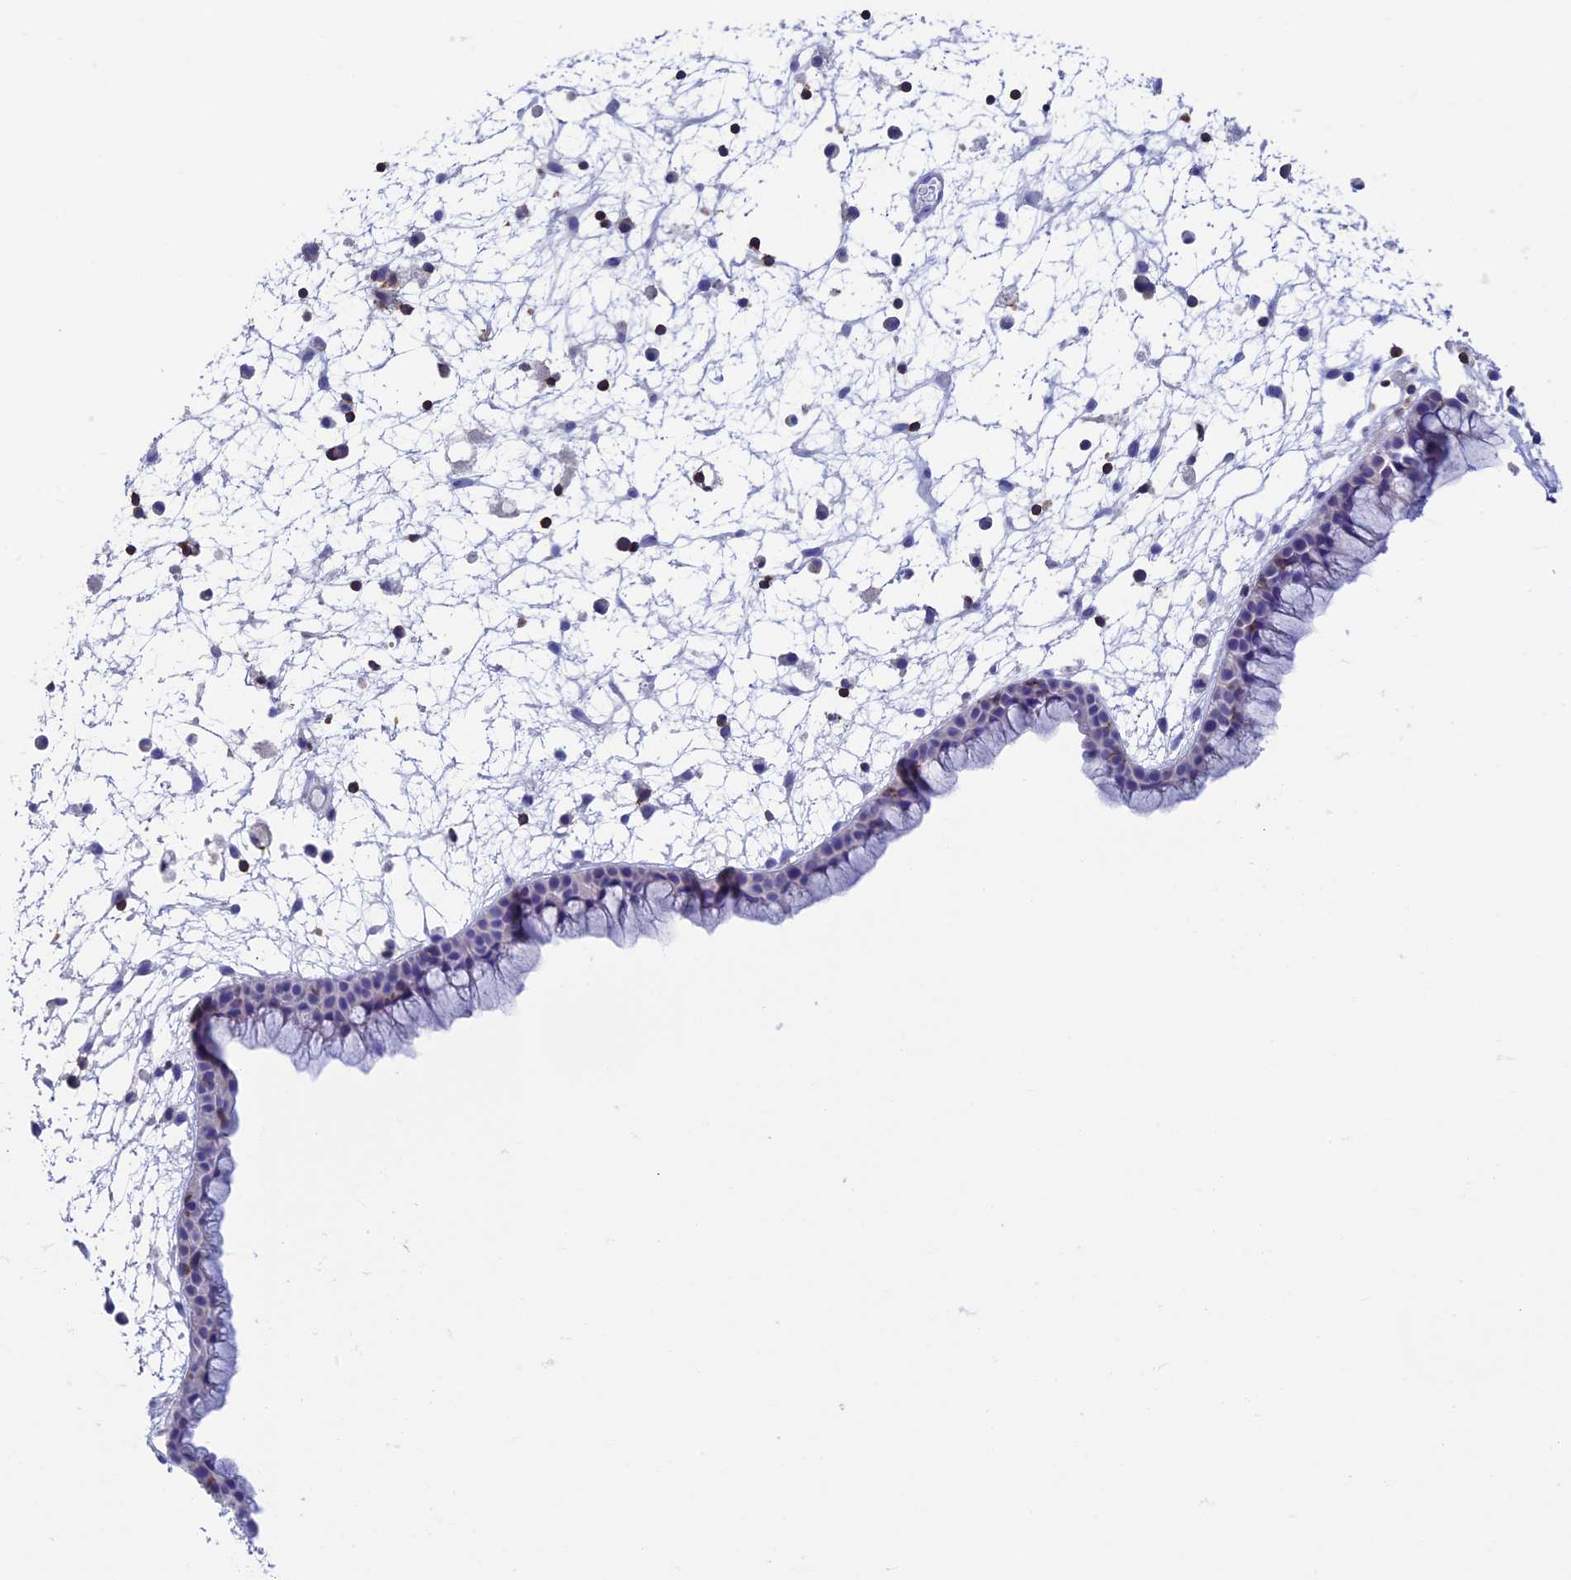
{"staining": {"intensity": "negative", "quantity": "none", "location": "none"}, "tissue": "nasopharynx", "cell_type": "Respiratory epithelial cells", "image_type": "normal", "snomed": [{"axis": "morphology", "description": "Normal tissue, NOS"}, {"axis": "morphology", "description": "Inflammation, NOS"}, {"axis": "morphology", "description": "Malignant melanoma, Metastatic site"}, {"axis": "topography", "description": "Nasopharynx"}], "caption": "The histopathology image demonstrates no staining of respiratory epithelial cells in normal nasopharynx.", "gene": "SEPTIN1", "patient": {"sex": "male", "age": 70}}